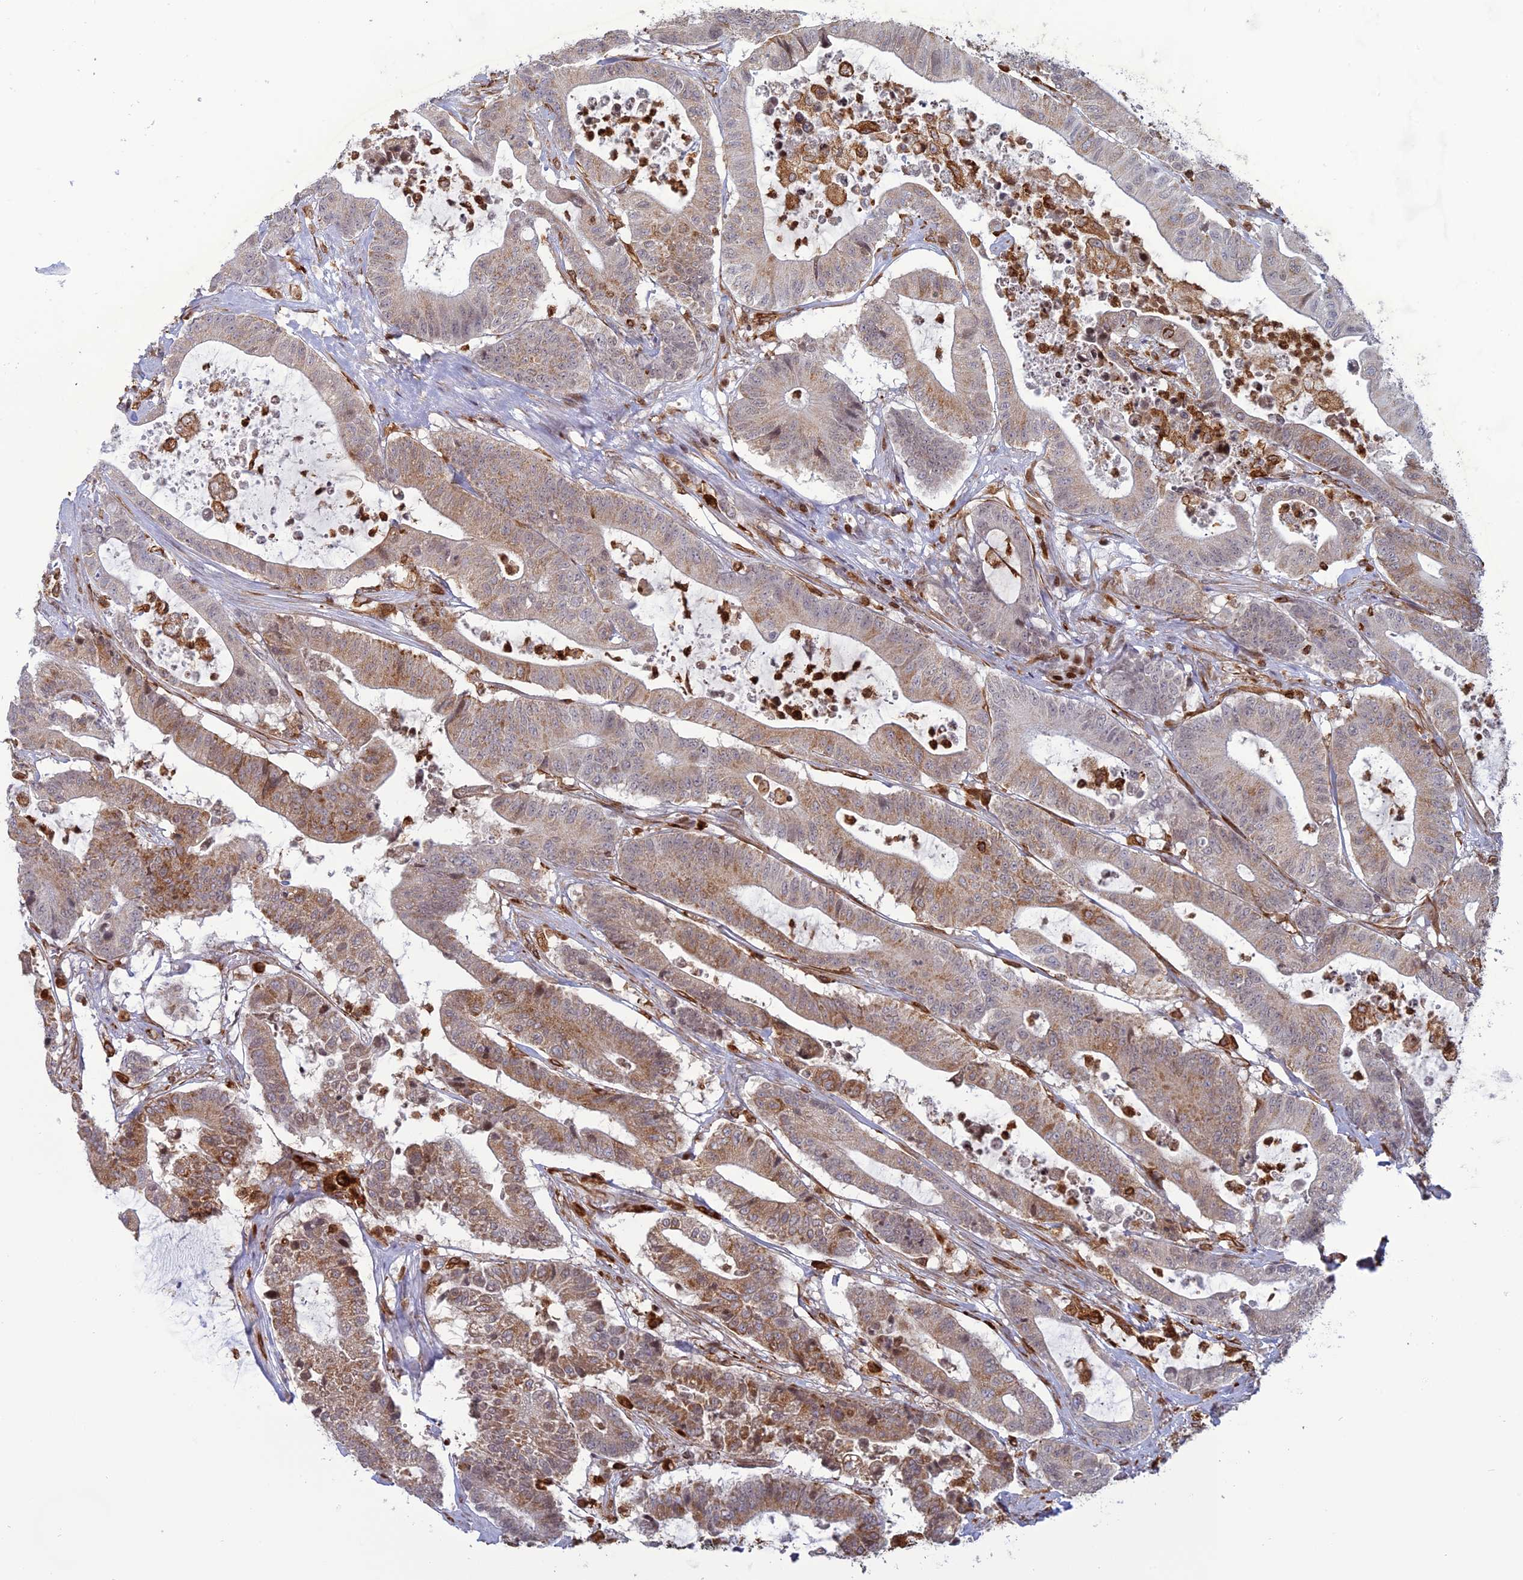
{"staining": {"intensity": "moderate", "quantity": "25%-75%", "location": "cytoplasmic/membranous"}, "tissue": "colorectal cancer", "cell_type": "Tumor cells", "image_type": "cancer", "snomed": [{"axis": "morphology", "description": "Adenocarcinoma, NOS"}, {"axis": "topography", "description": "Colon"}], "caption": "This histopathology image shows immunohistochemistry staining of human colorectal adenocarcinoma, with medium moderate cytoplasmic/membranous expression in approximately 25%-75% of tumor cells.", "gene": "APOBR", "patient": {"sex": "female", "age": 84}}